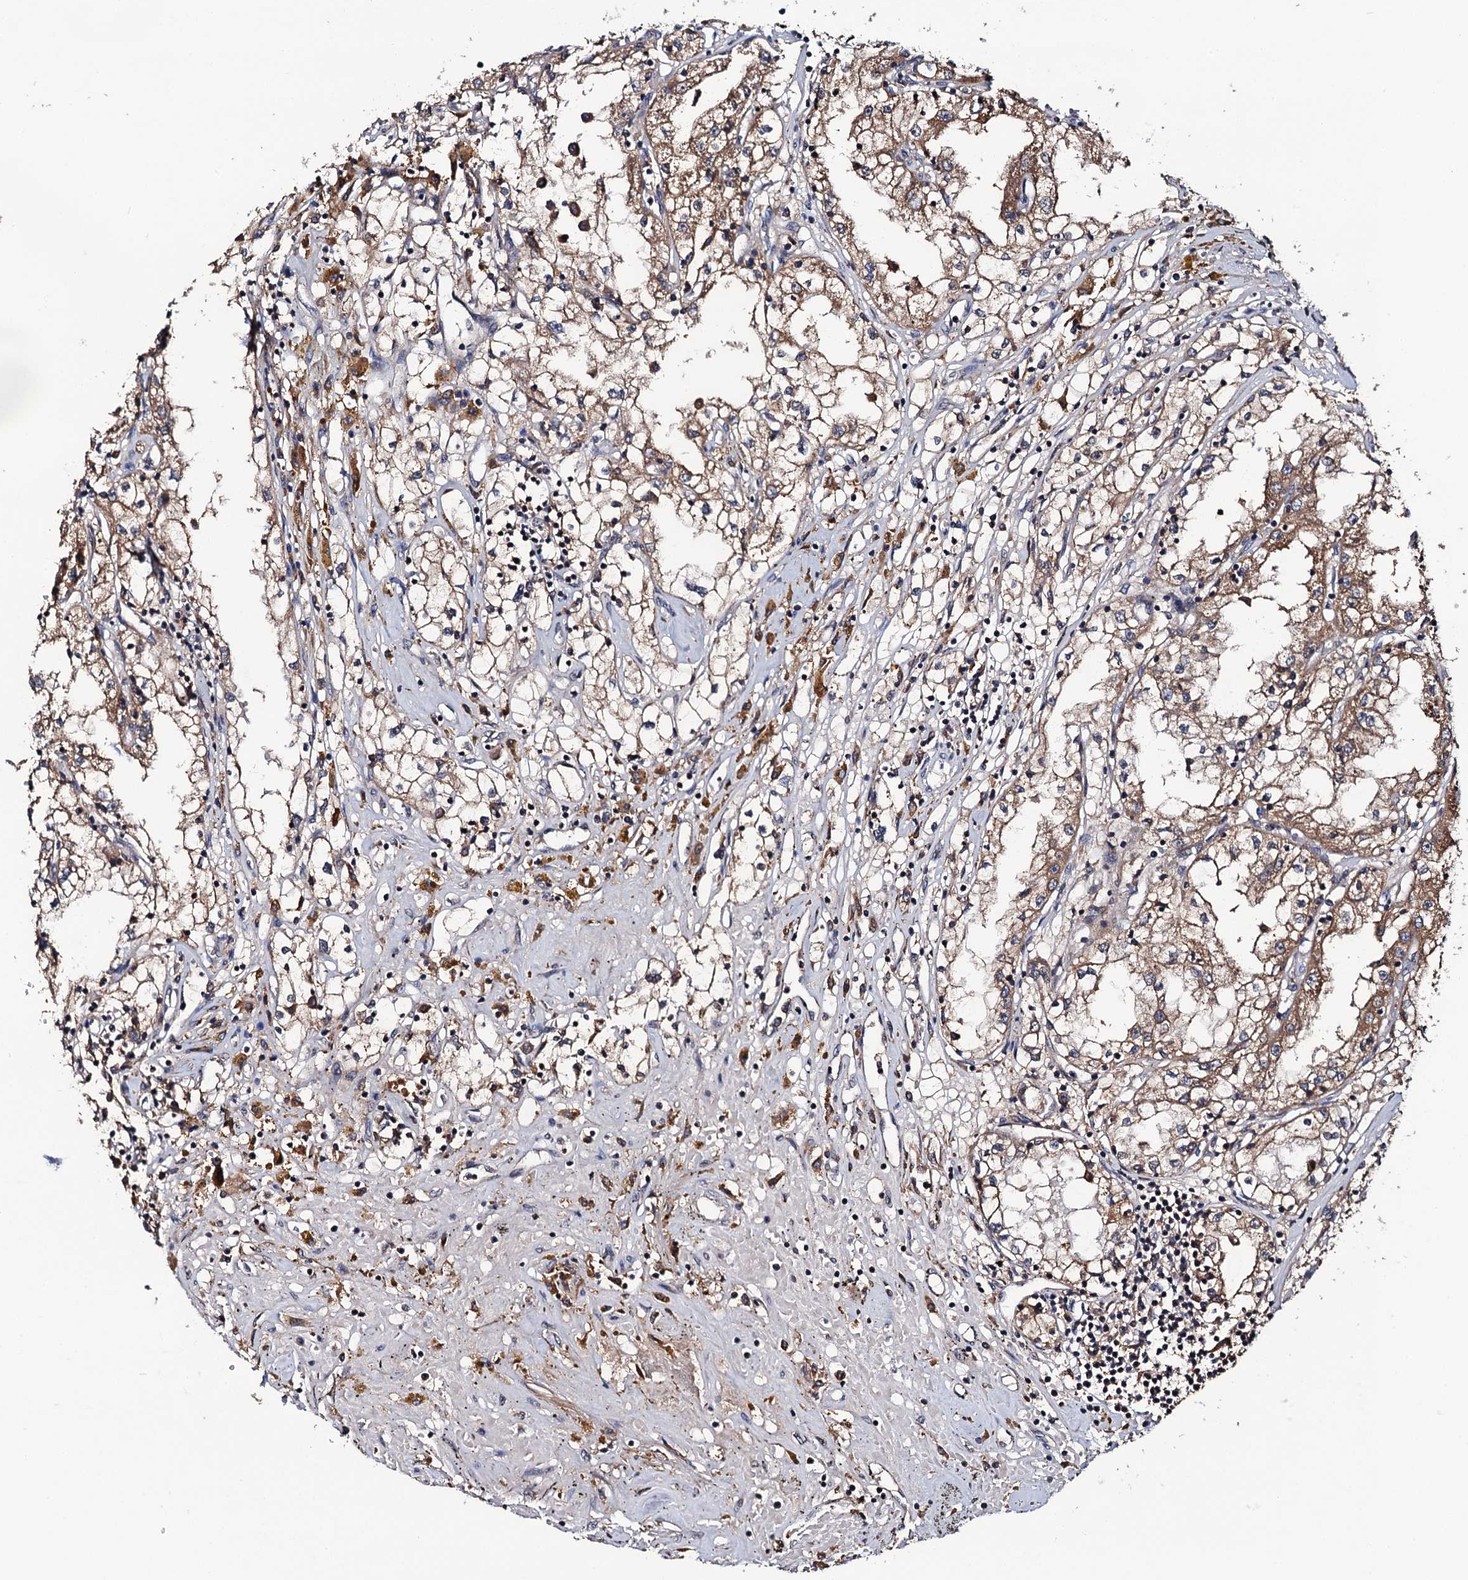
{"staining": {"intensity": "moderate", "quantity": ">75%", "location": "cytoplasmic/membranous"}, "tissue": "renal cancer", "cell_type": "Tumor cells", "image_type": "cancer", "snomed": [{"axis": "morphology", "description": "Adenocarcinoma, NOS"}, {"axis": "topography", "description": "Kidney"}], "caption": "Renal adenocarcinoma was stained to show a protein in brown. There is medium levels of moderate cytoplasmic/membranous positivity in about >75% of tumor cells. The staining is performed using DAB brown chromogen to label protein expression. The nuclei are counter-stained blue using hematoxylin.", "gene": "RGS11", "patient": {"sex": "male", "age": 56}}